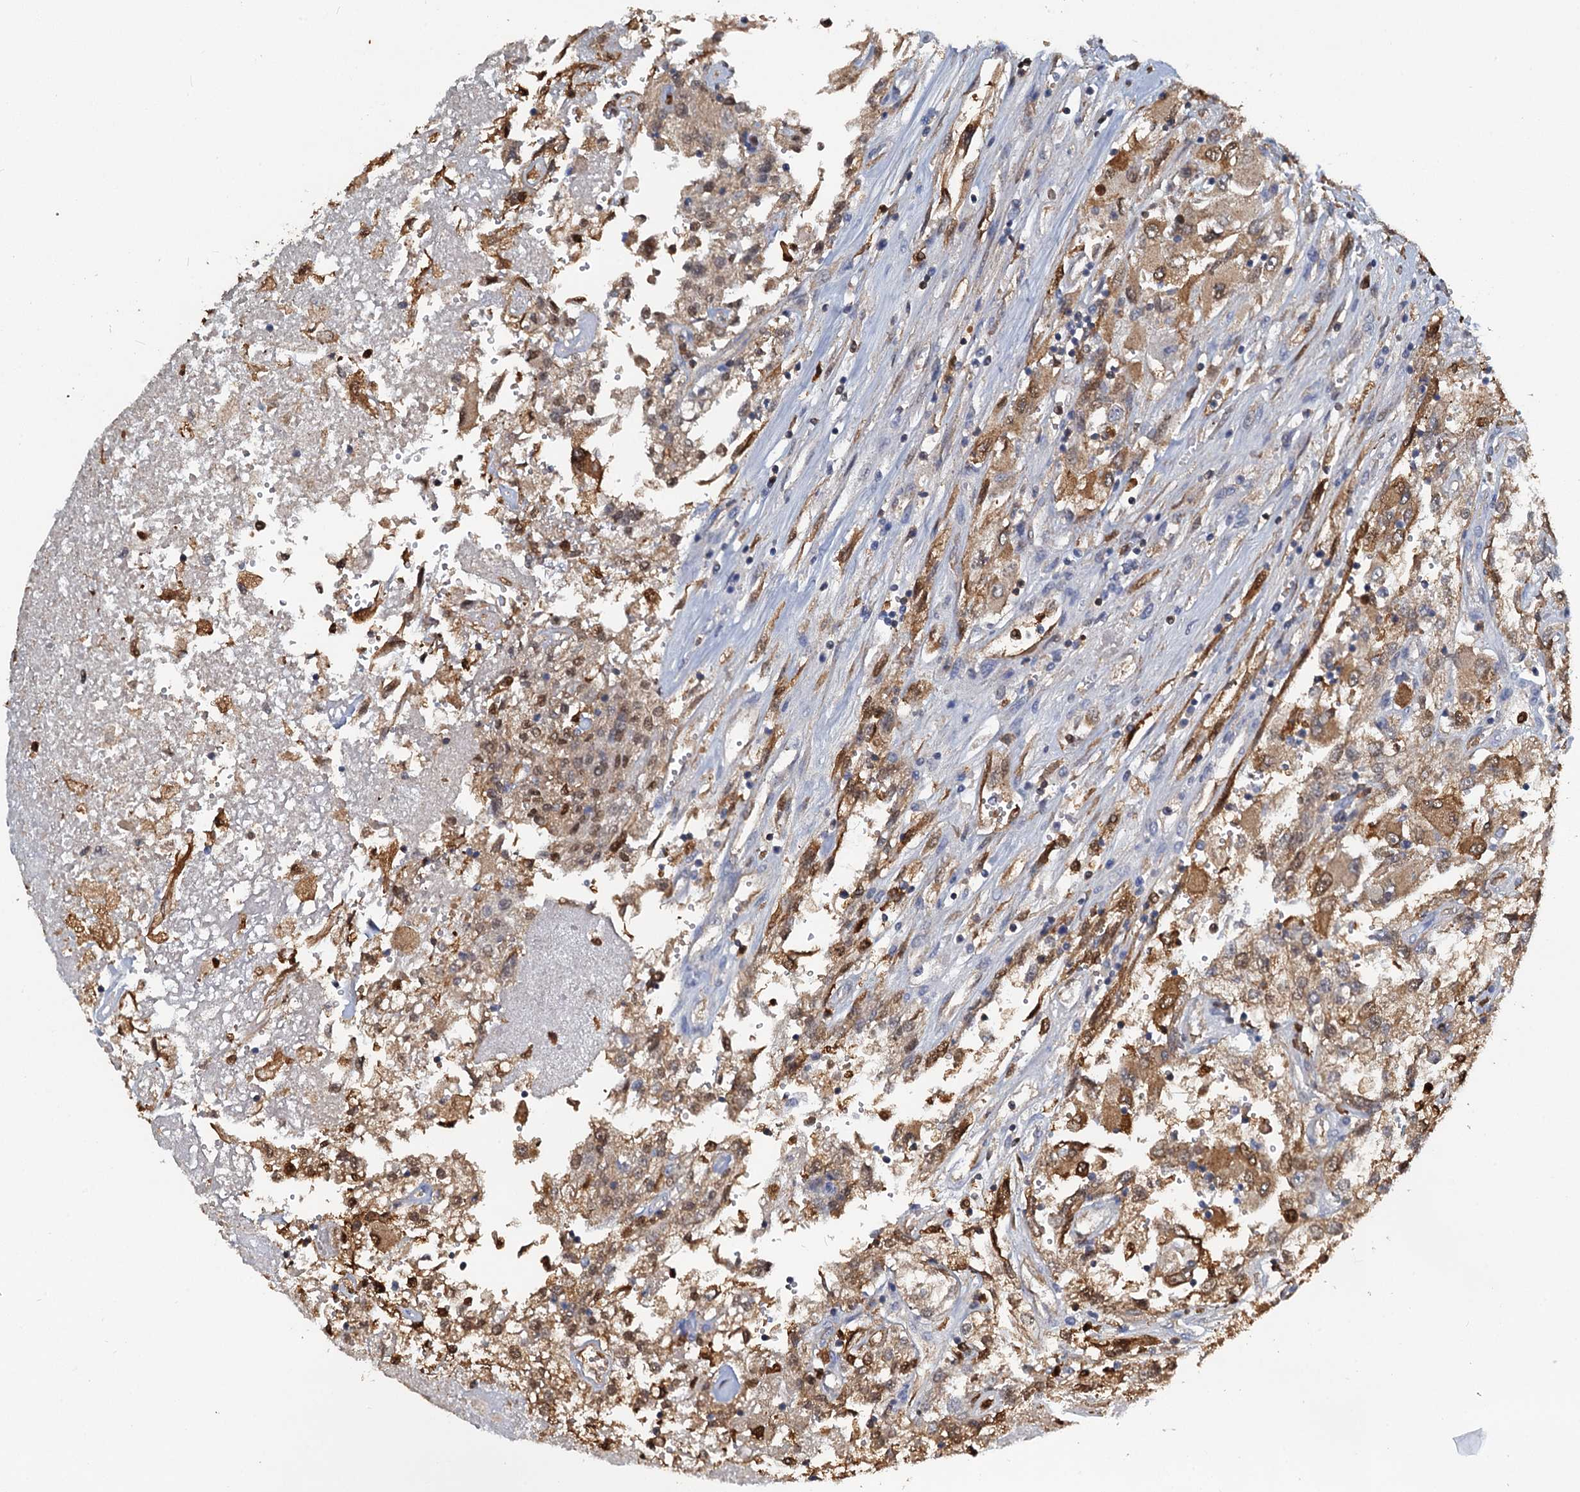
{"staining": {"intensity": "moderate", "quantity": "25%-75%", "location": "cytoplasmic/membranous,nuclear"}, "tissue": "renal cancer", "cell_type": "Tumor cells", "image_type": "cancer", "snomed": [{"axis": "morphology", "description": "Adenocarcinoma, NOS"}, {"axis": "topography", "description": "Kidney"}], "caption": "Immunohistochemical staining of human renal cancer demonstrates moderate cytoplasmic/membranous and nuclear protein staining in approximately 25%-75% of tumor cells. (Brightfield microscopy of DAB IHC at high magnification).", "gene": "S100A6", "patient": {"sex": "female", "age": 52}}